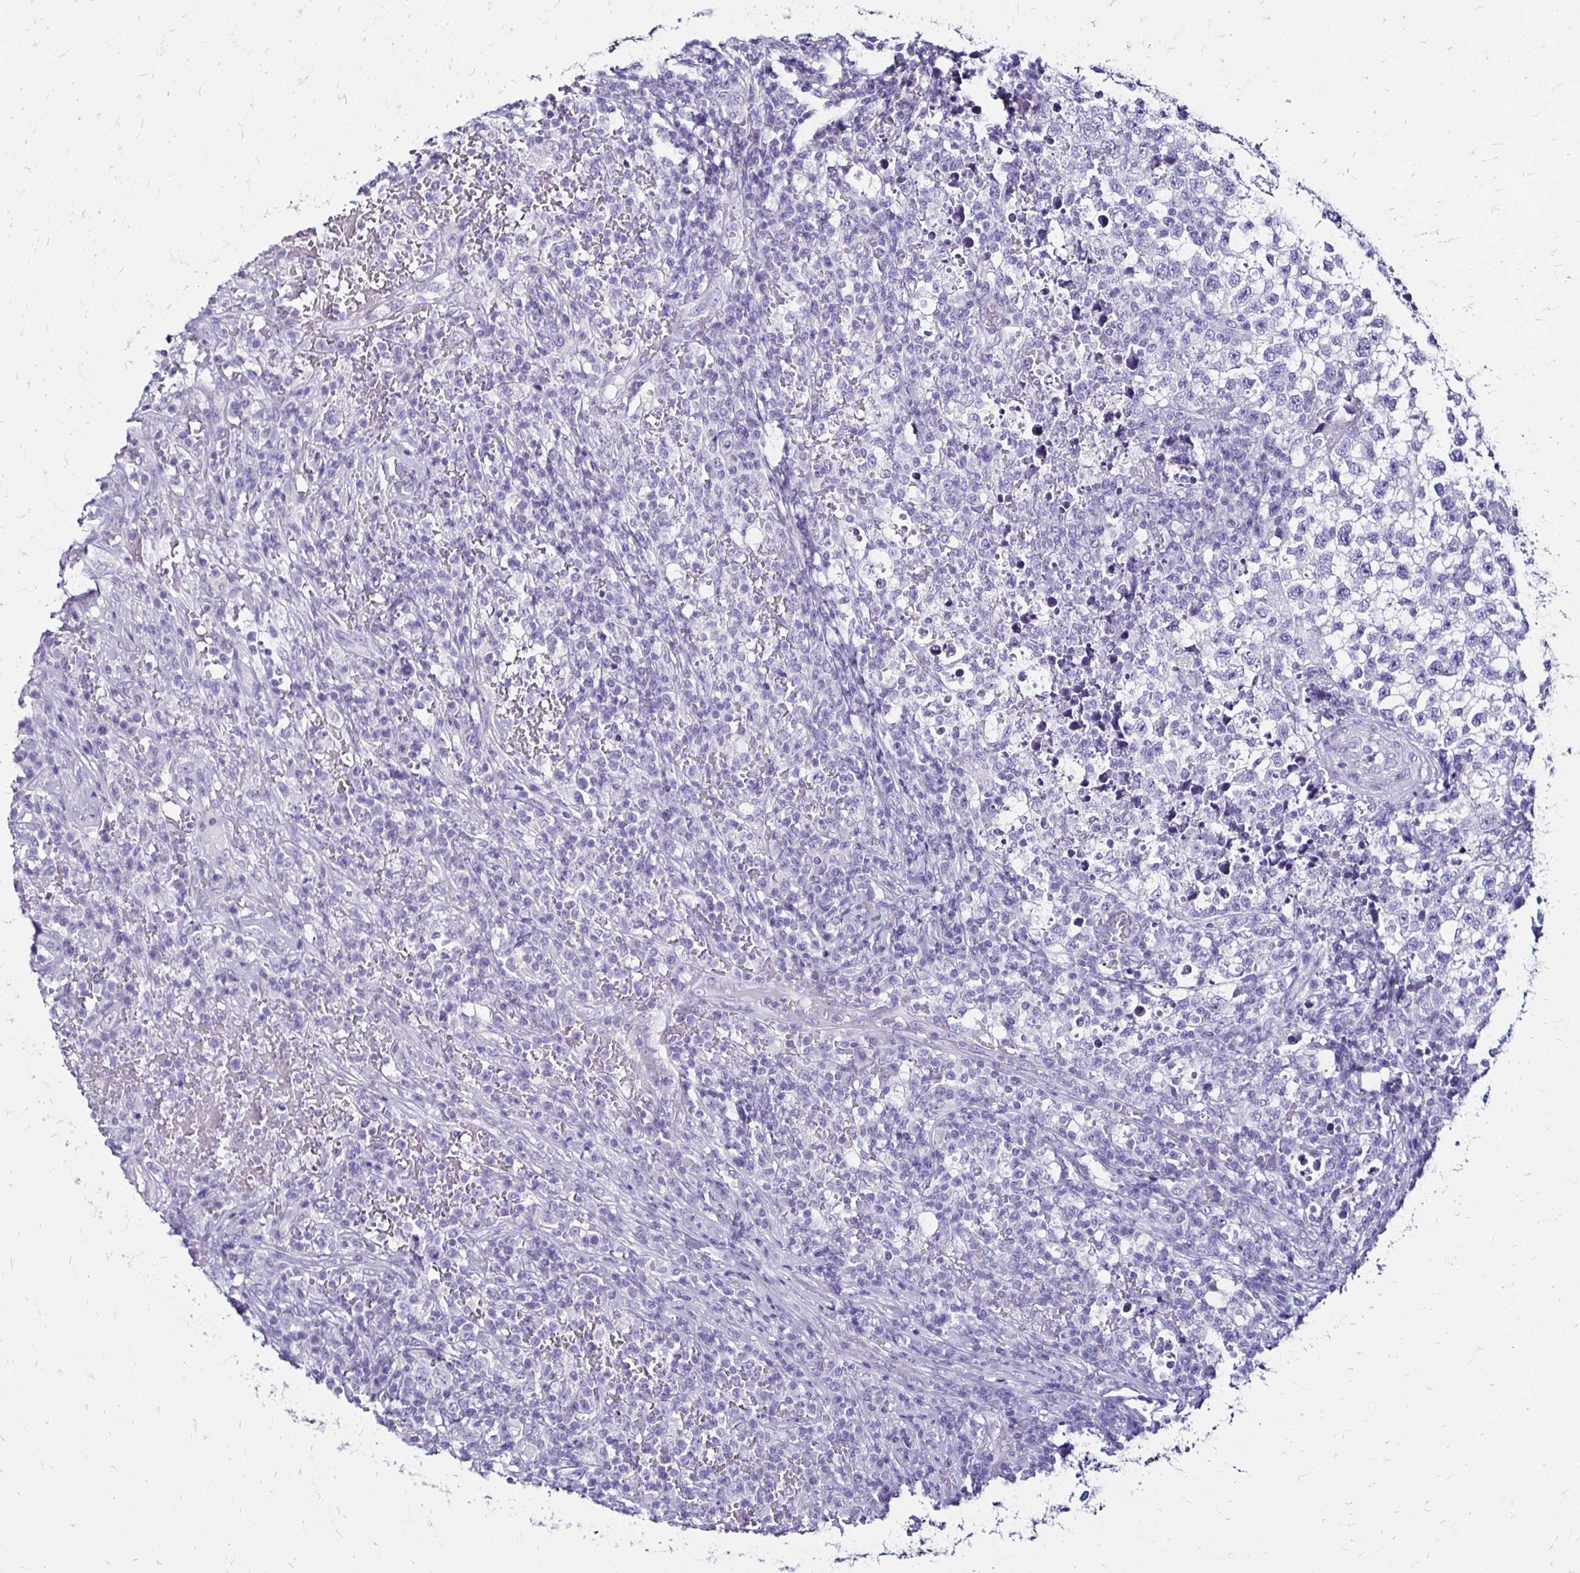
{"staining": {"intensity": "negative", "quantity": "none", "location": "none"}, "tissue": "testis cancer", "cell_type": "Tumor cells", "image_type": "cancer", "snomed": [{"axis": "morphology", "description": "Seminoma, NOS"}, {"axis": "topography", "description": "Testis"}], "caption": "Immunohistochemistry (IHC) image of neoplastic tissue: seminoma (testis) stained with DAB exhibits no significant protein expression in tumor cells.", "gene": "KCNT1", "patient": {"sex": "male", "age": 22}}